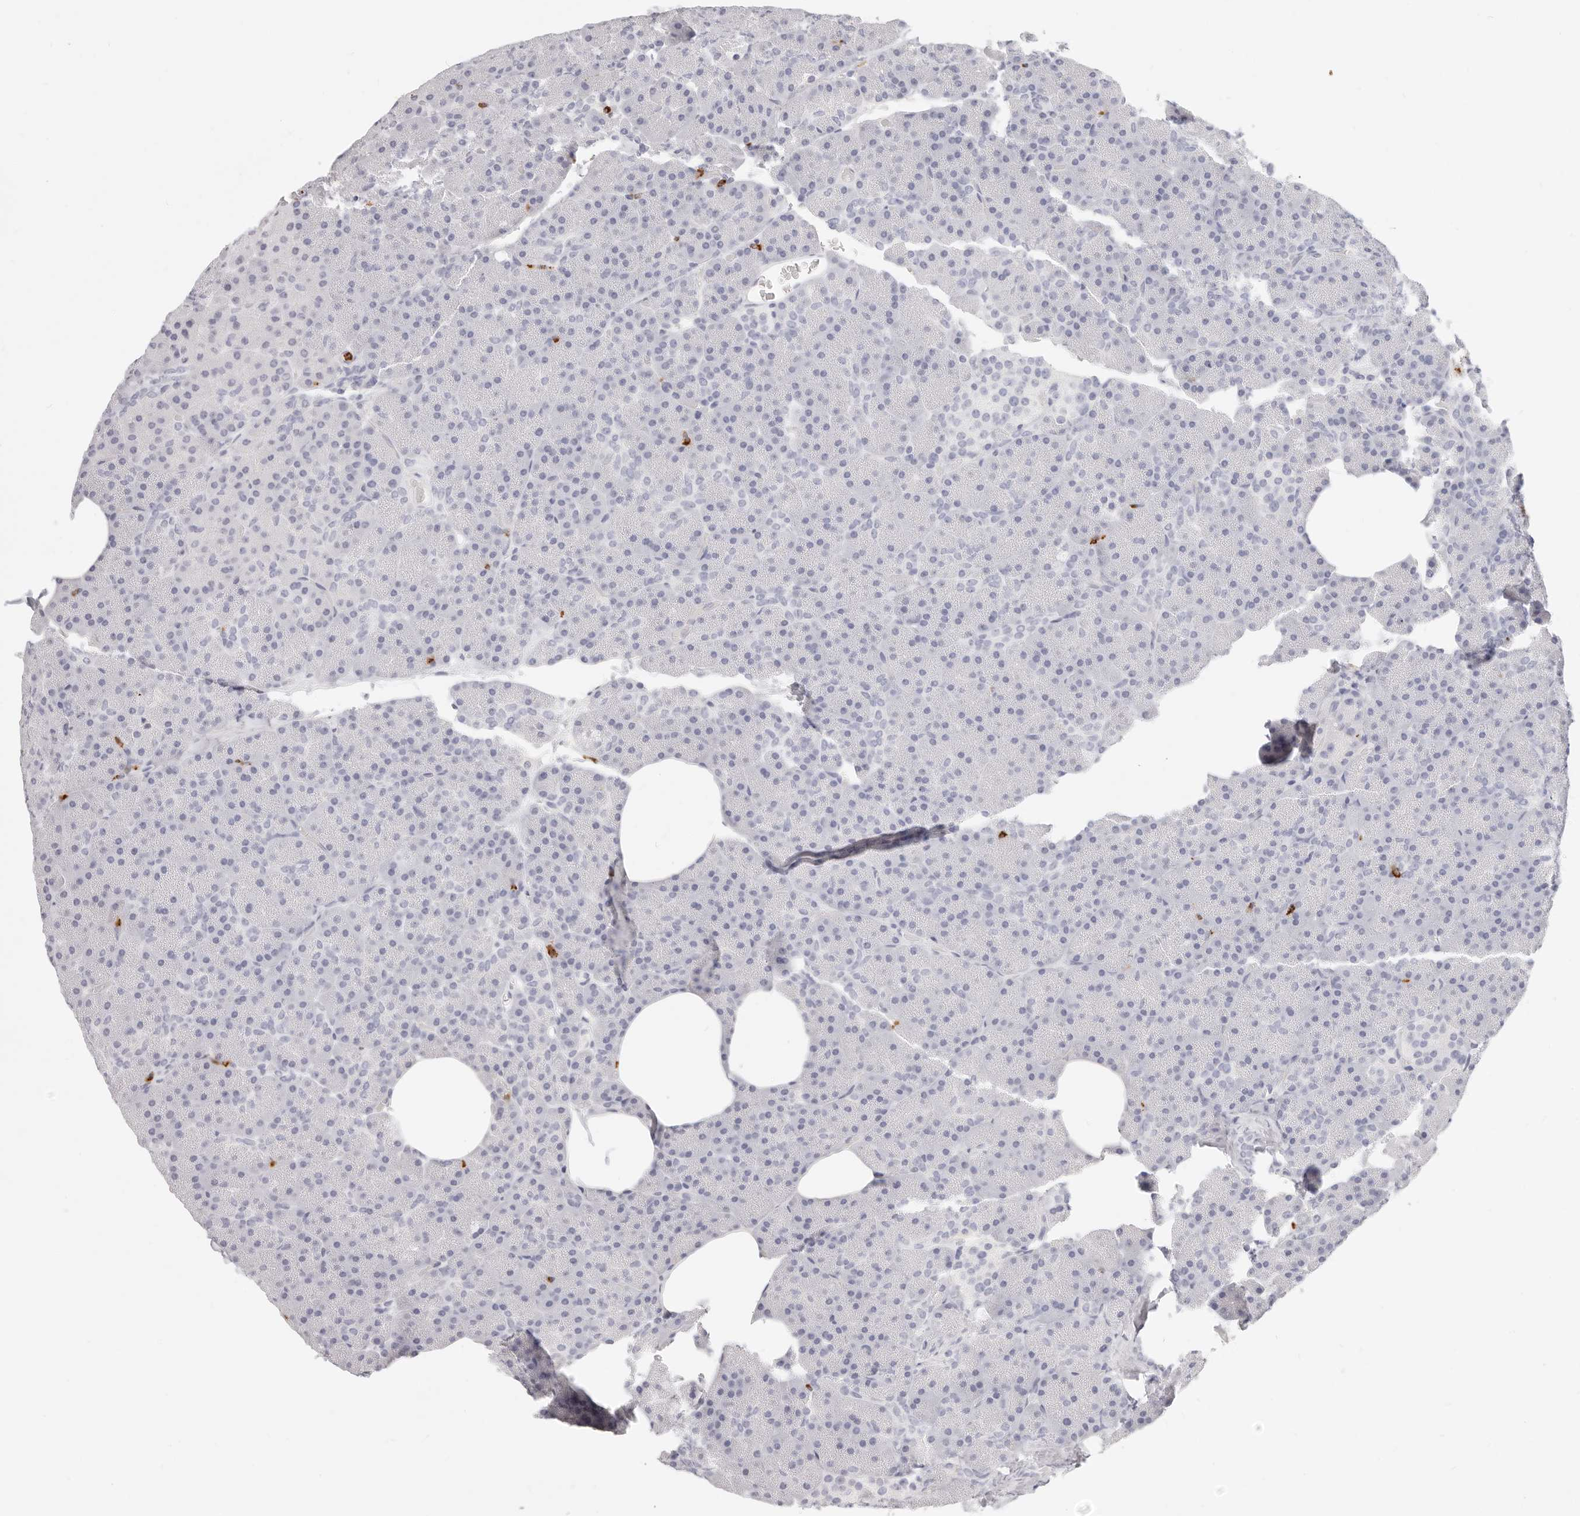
{"staining": {"intensity": "negative", "quantity": "none", "location": "none"}, "tissue": "pancreas", "cell_type": "Exocrine glandular cells", "image_type": "normal", "snomed": [{"axis": "morphology", "description": "Normal tissue, NOS"}, {"axis": "morphology", "description": "Carcinoid, malignant, NOS"}, {"axis": "topography", "description": "Pancreas"}], "caption": "Immunohistochemical staining of benign pancreas shows no significant staining in exocrine glandular cells.", "gene": "CAMP", "patient": {"sex": "female", "age": 35}}